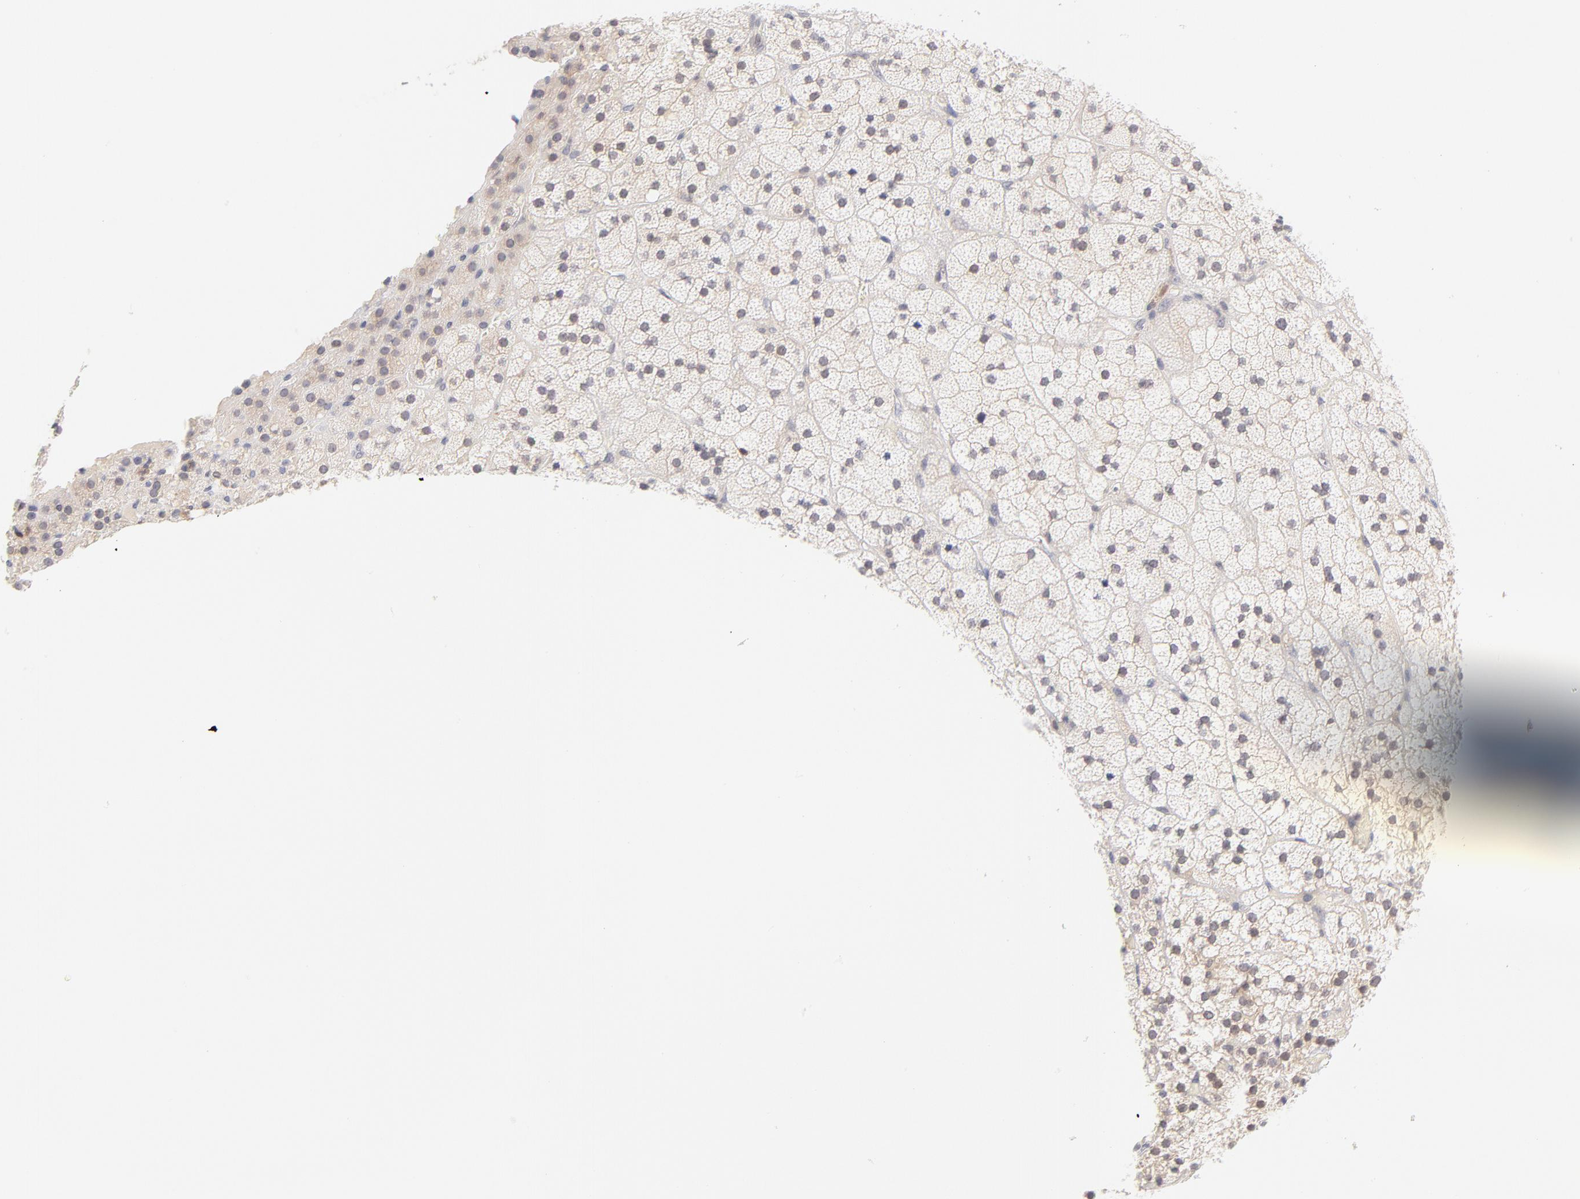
{"staining": {"intensity": "weak", "quantity": "<25%", "location": "cytoplasmic/membranous"}, "tissue": "adrenal gland", "cell_type": "Glandular cells", "image_type": "normal", "snomed": [{"axis": "morphology", "description": "Normal tissue, NOS"}, {"axis": "topography", "description": "Adrenal gland"}], "caption": "Immunohistochemical staining of benign adrenal gland displays no significant positivity in glandular cells.", "gene": "CASP6", "patient": {"sex": "male", "age": 35}}